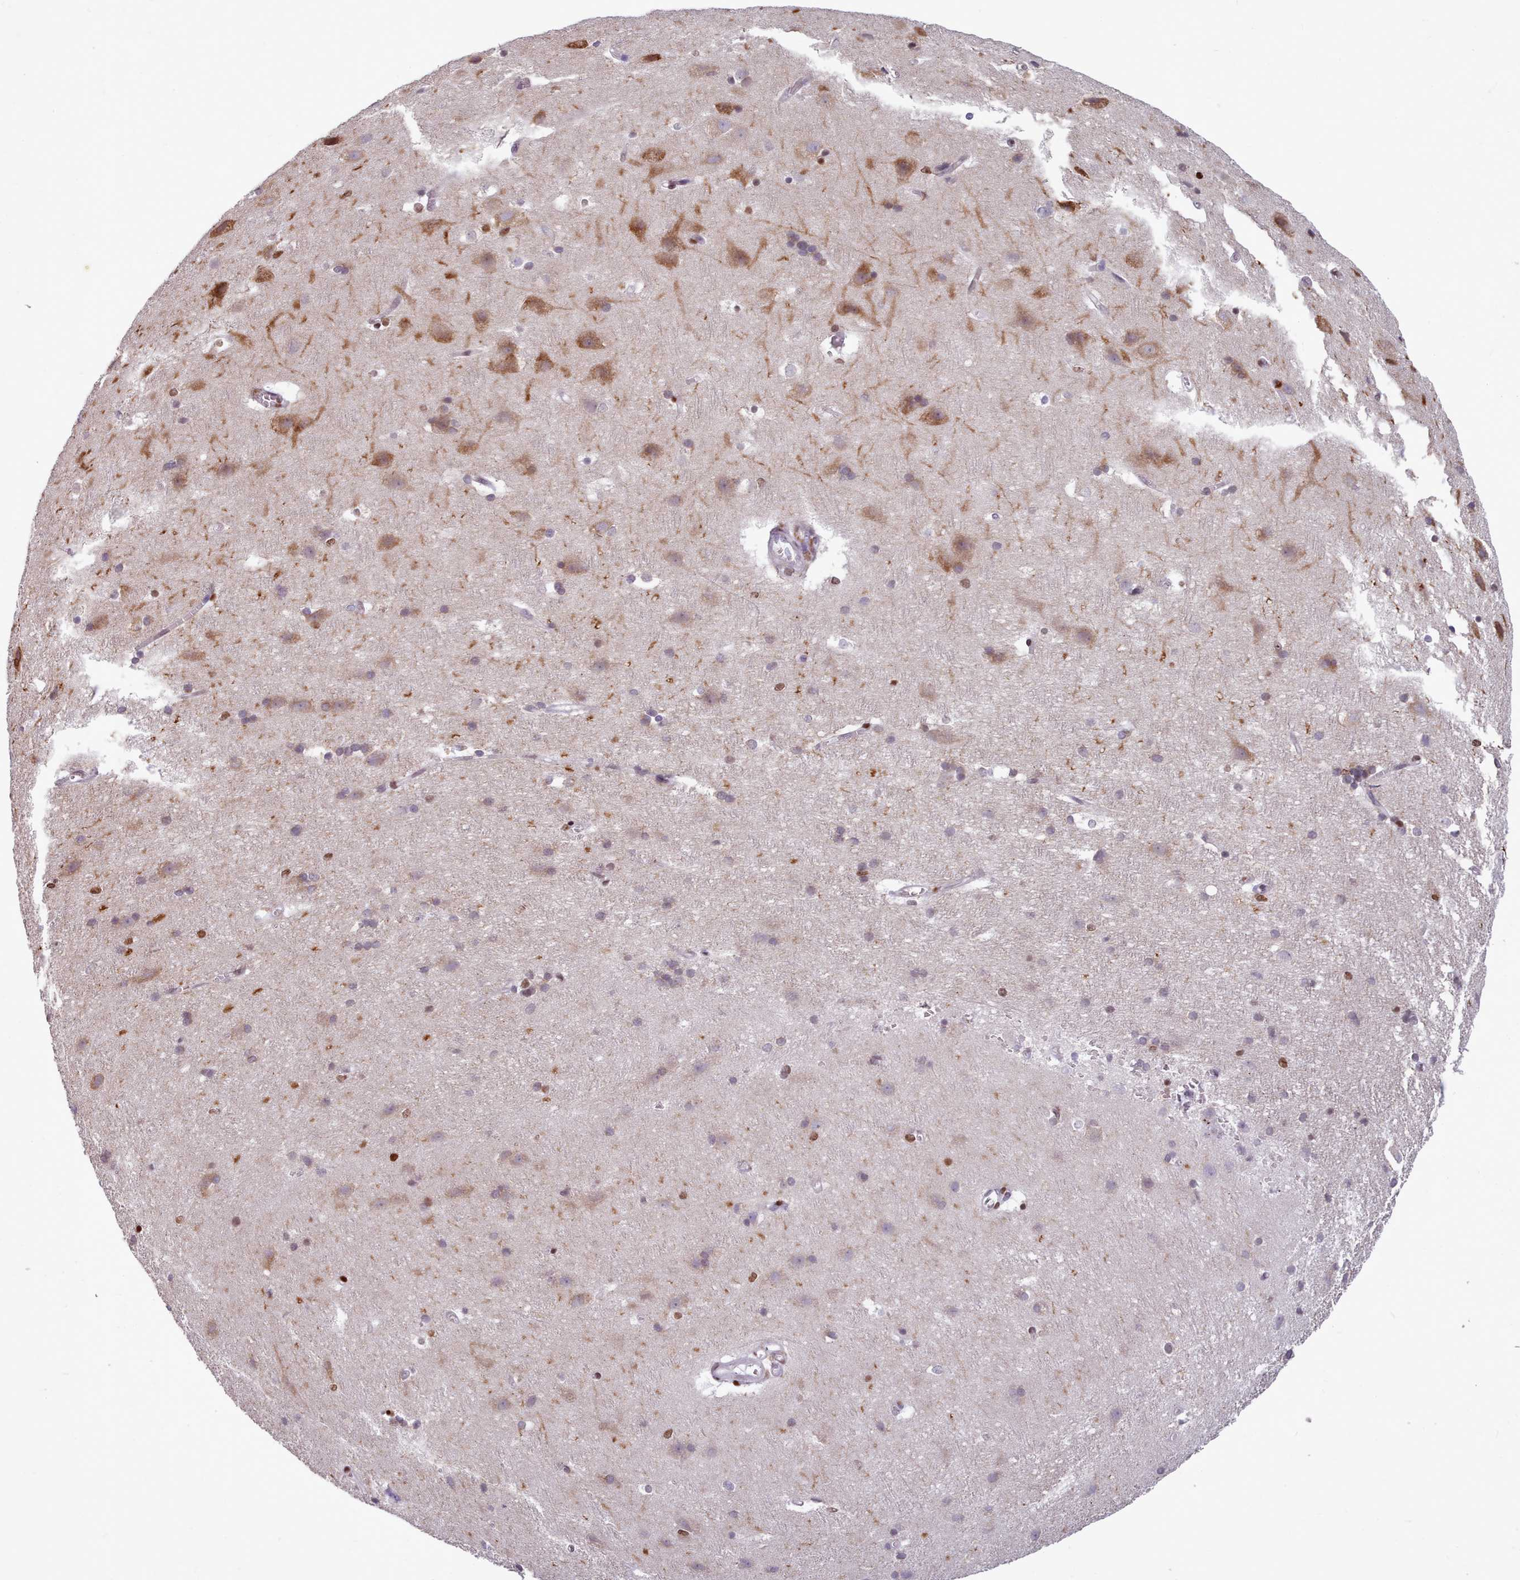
{"staining": {"intensity": "moderate", "quantity": "<25%", "location": "nuclear"}, "tissue": "cerebral cortex", "cell_type": "Endothelial cells", "image_type": "normal", "snomed": [{"axis": "morphology", "description": "Normal tissue, NOS"}, {"axis": "topography", "description": "Cerebral cortex"}], "caption": "Moderate nuclear protein staining is appreciated in approximately <25% of endothelial cells in cerebral cortex. The protein of interest is shown in brown color, while the nuclei are stained blue.", "gene": "KCNT2", "patient": {"sex": "male", "age": 54}}